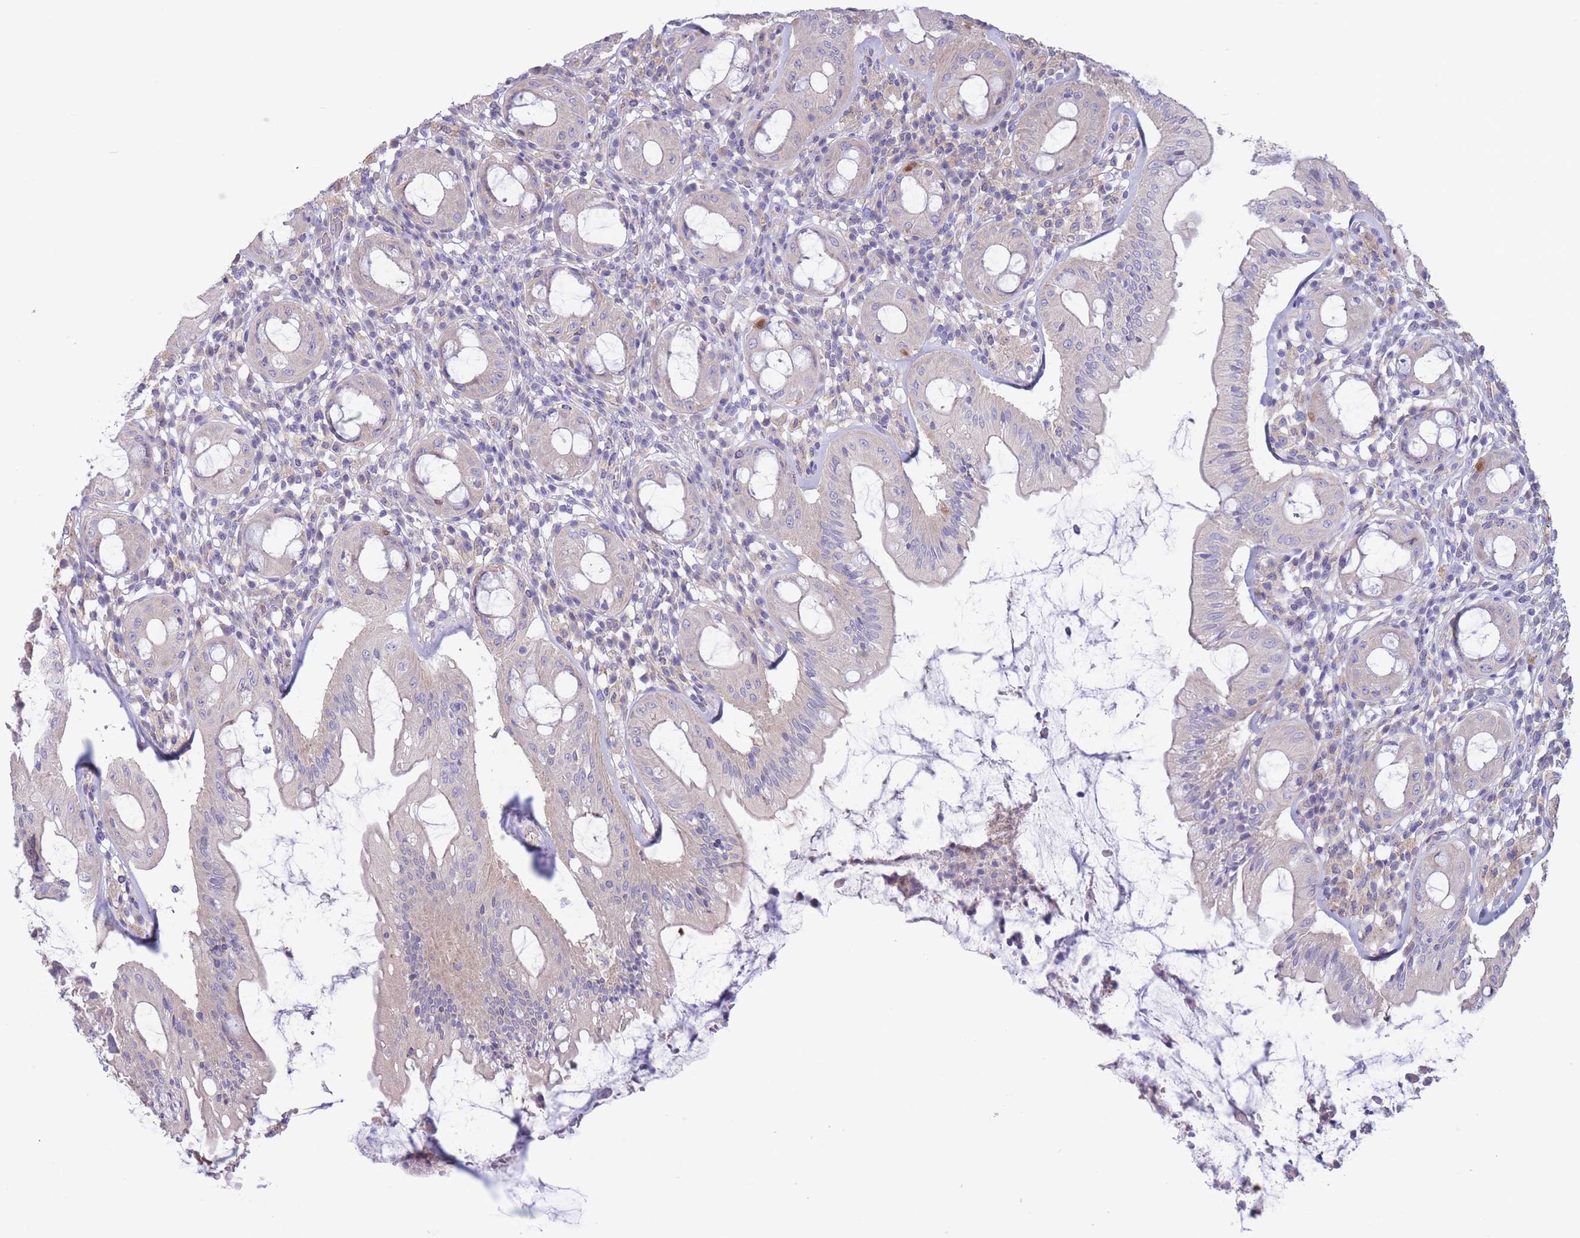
{"staining": {"intensity": "moderate", "quantity": "25%-75%", "location": "cytoplasmic/membranous"}, "tissue": "rectum", "cell_type": "Glandular cells", "image_type": "normal", "snomed": [{"axis": "morphology", "description": "Normal tissue, NOS"}, {"axis": "topography", "description": "Rectum"}], "caption": "Immunohistochemical staining of normal human rectum displays moderate cytoplasmic/membranous protein expression in approximately 25%-75% of glandular cells.", "gene": "ALS2CL", "patient": {"sex": "female", "age": 57}}